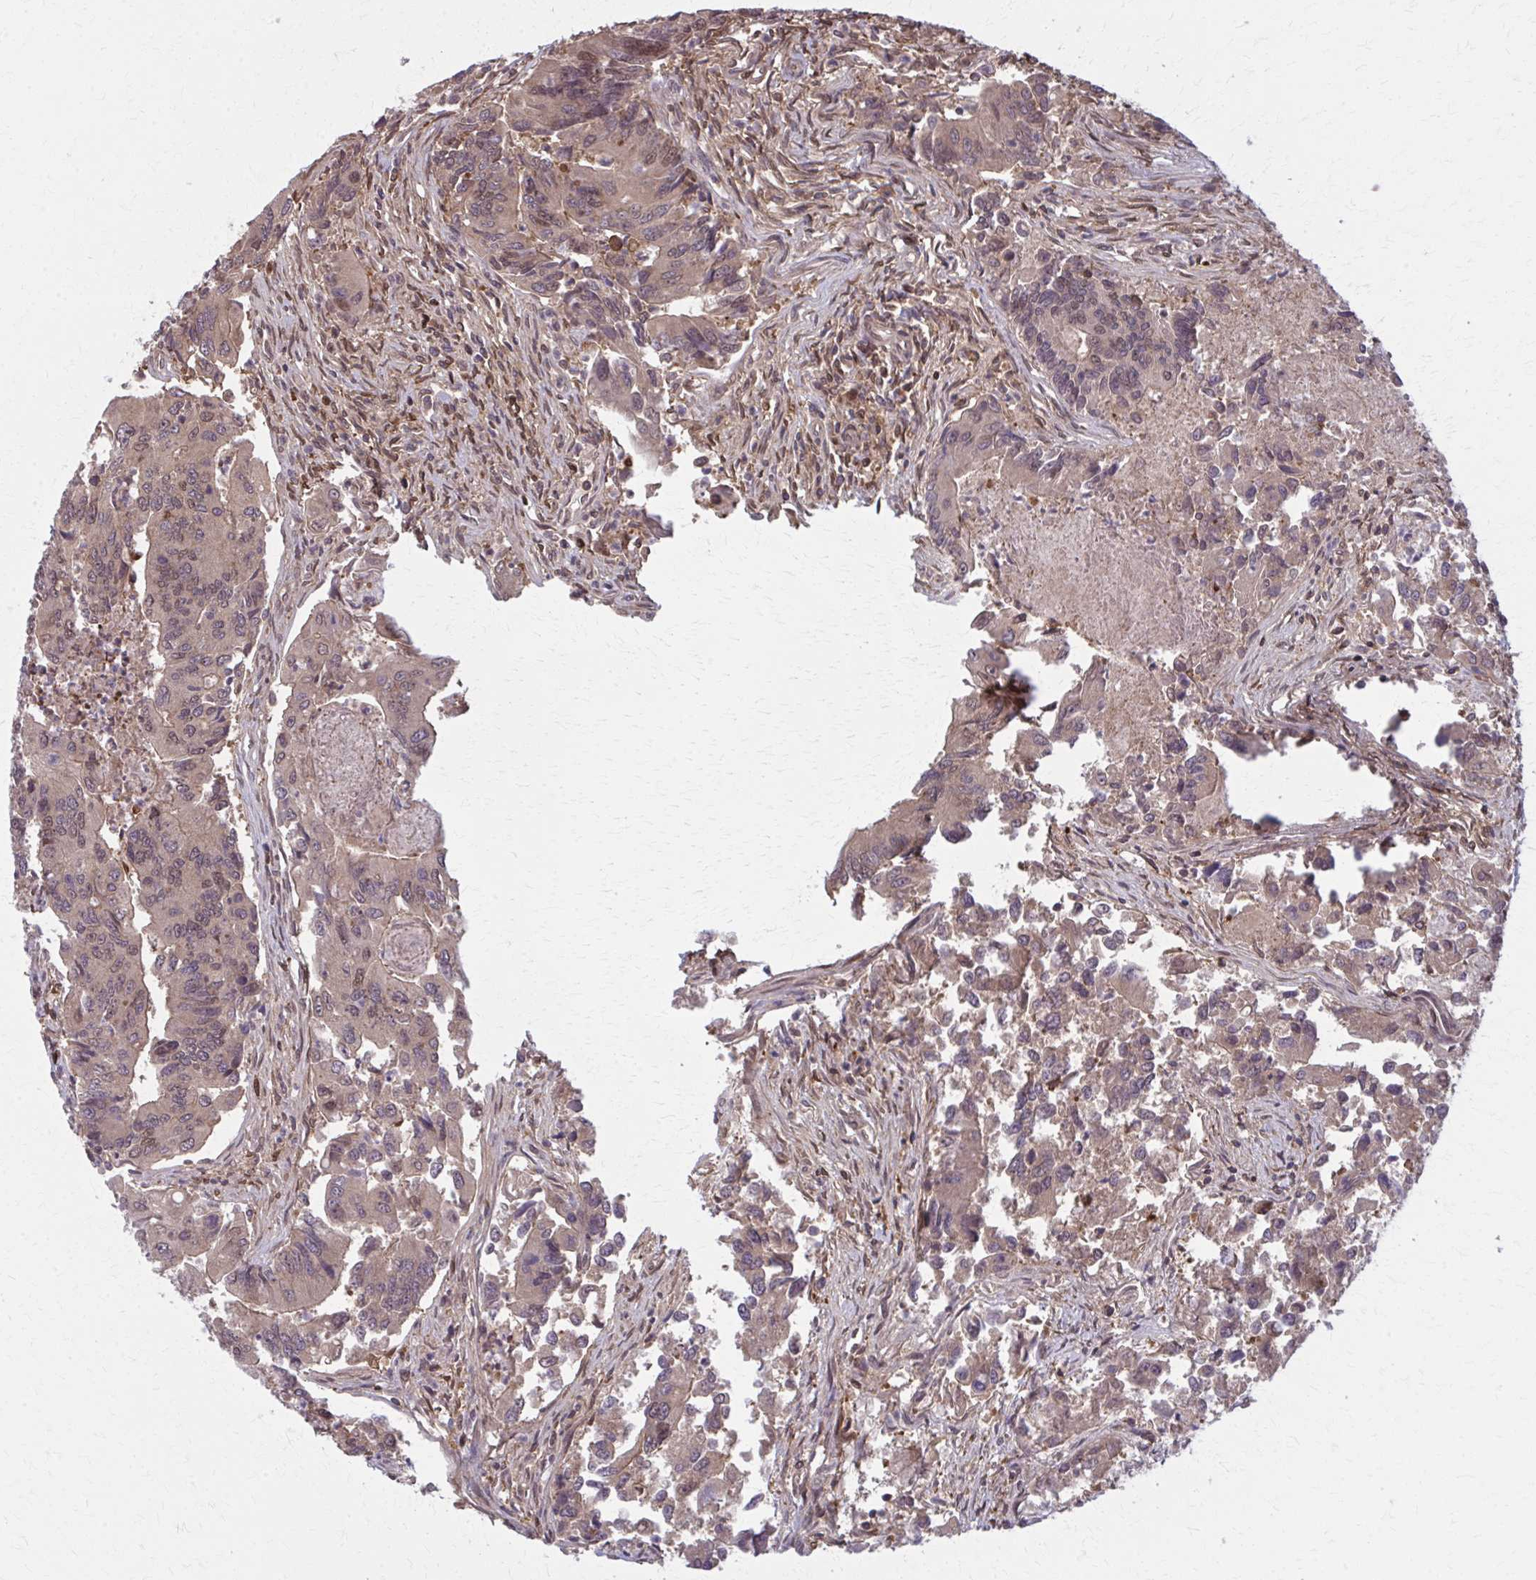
{"staining": {"intensity": "weak", "quantity": ">75%", "location": "cytoplasmic/membranous,nuclear"}, "tissue": "colorectal cancer", "cell_type": "Tumor cells", "image_type": "cancer", "snomed": [{"axis": "morphology", "description": "Adenocarcinoma, NOS"}, {"axis": "topography", "description": "Colon"}], "caption": "Approximately >75% of tumor cells in human colorectal cancer (adenocarcinoma) display weak cytoplasmic/membranous and nuclear protein staining as visualized by brown immunohistochemical staining.", "gene": "MDH1", "patient": {"sex": "female", "age": 67}}